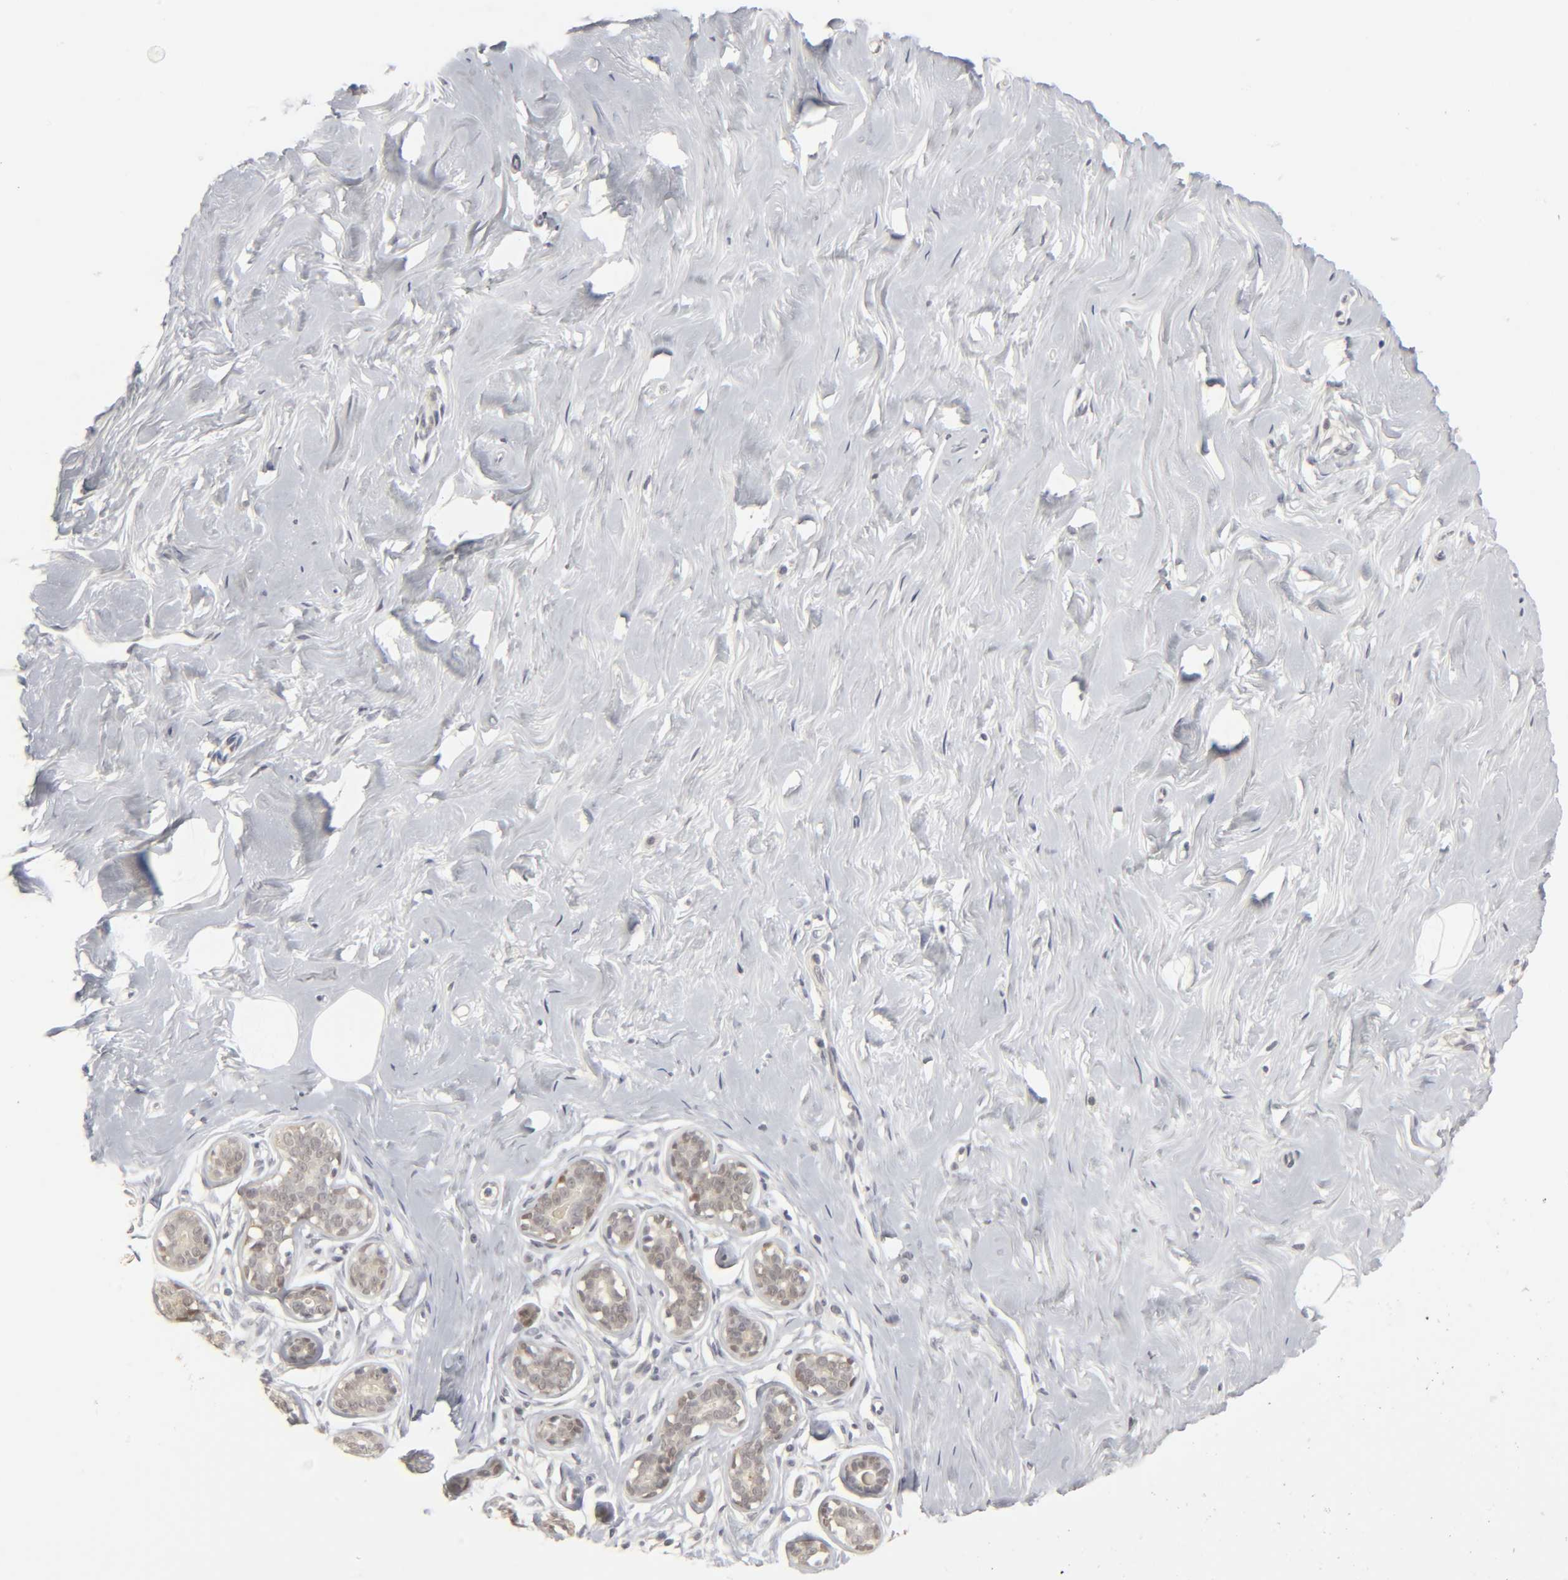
{"staining": {"intensity": "negative", "quantity": "none", "location": "none"}, "tissue": "breast", "cell_type": "Adipocytes", "image_type": "normal", "snomed": [{"axis": "morphology", "description": "Normal tissue, NOS"}, {"axis": "topography", "description": "Breast"}], "caption": "This photomicrograph is of benign breast stained with immunohistochemistry (IHC) to label a protein in brown with the nuclei are counter-stained blue. There is no positivity in adipocytes.", "gene": "PDLIM3", "patient": {"sex": "female", "age": 23}}